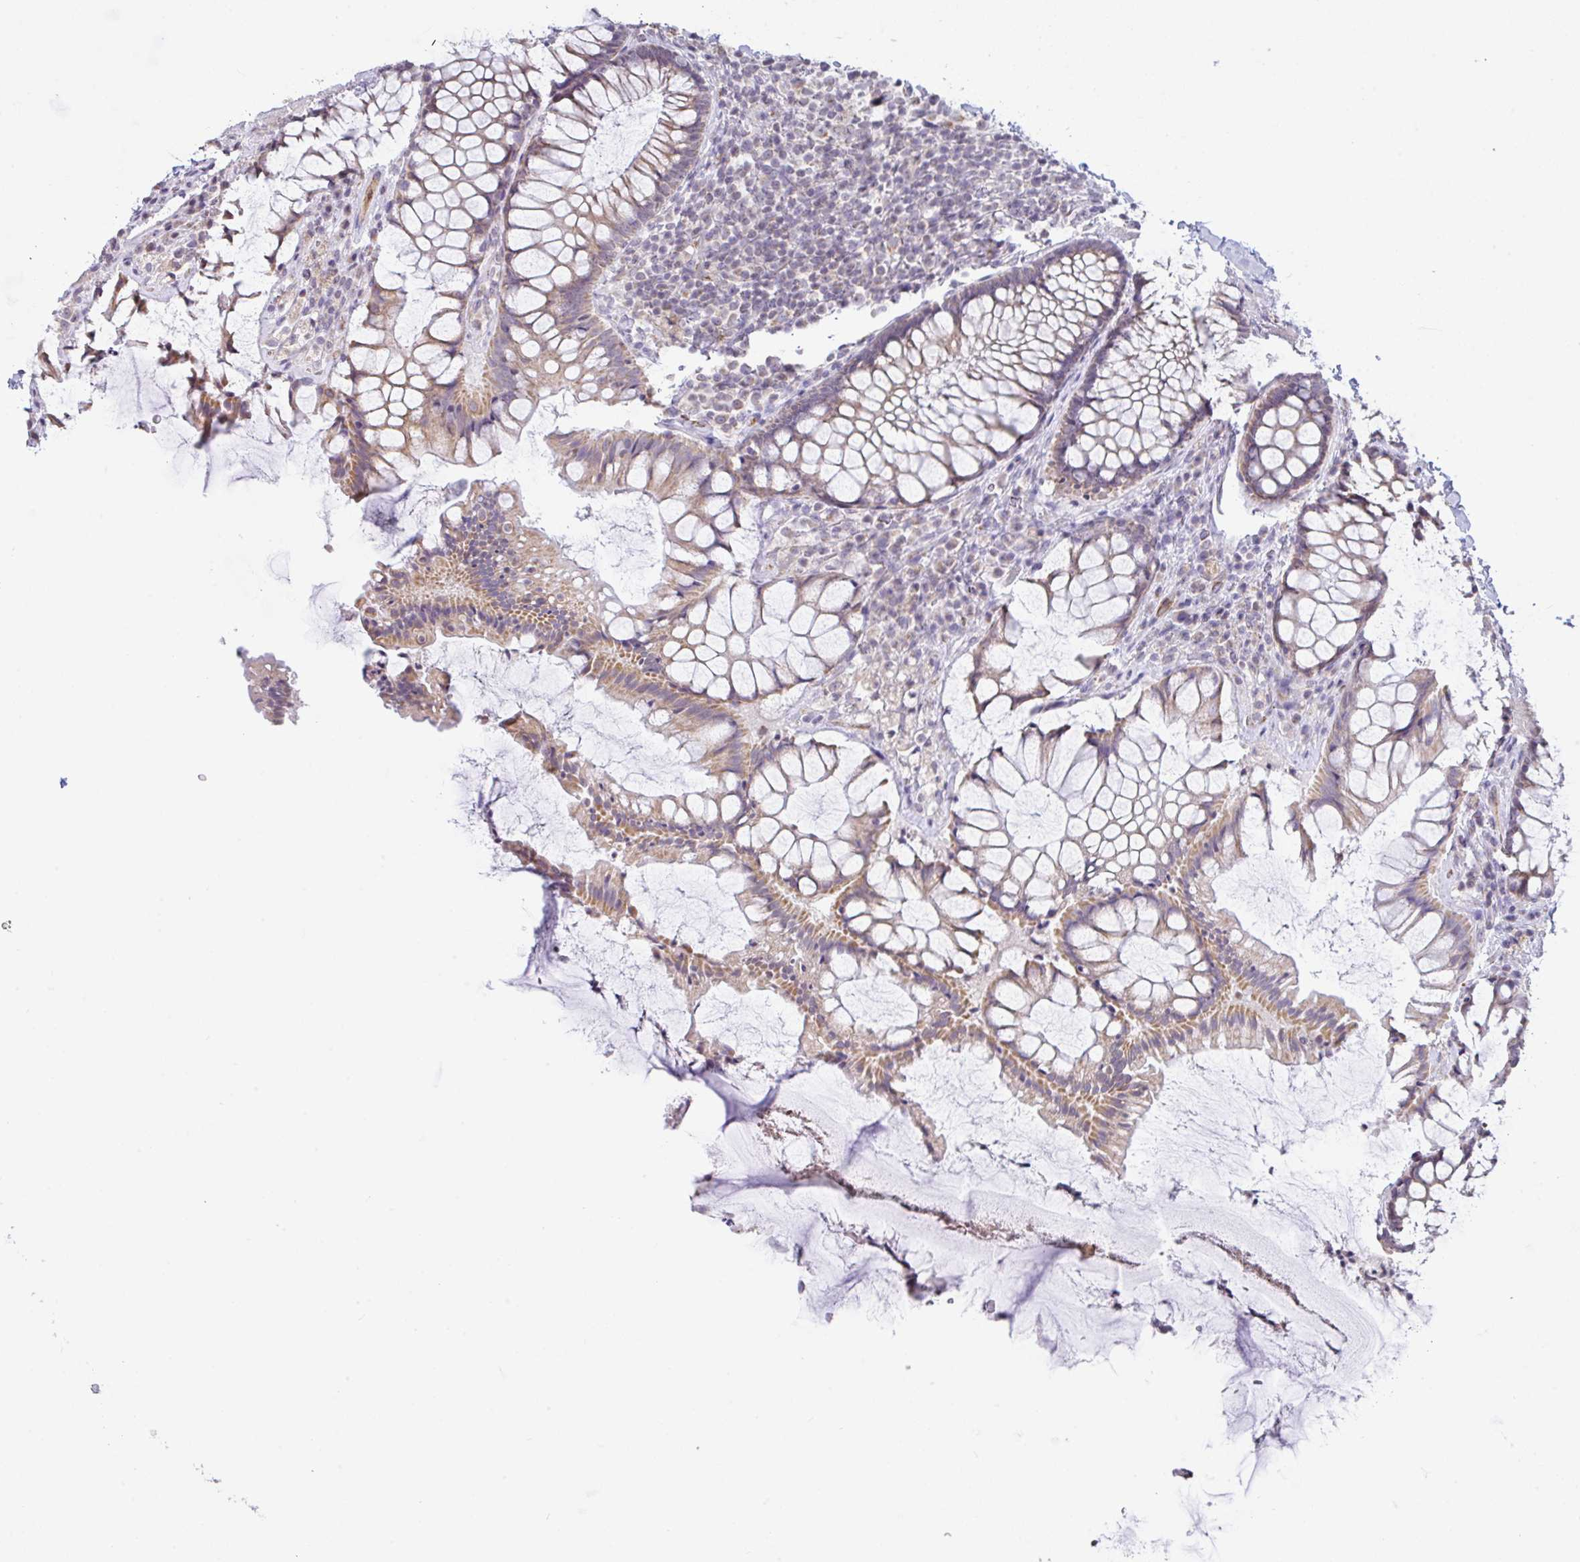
{"staining": {"intensity": "moderate", "quantity": "25%-75%", "location": "cytoplasmic/membranous"}, "tissue": "rectum", "cell_type": "Glandular cells", "image_type": "normal", "snomed": [{"axis": "morphology", "description": "Normal tissue, NOS"}, {"axis": "topography", "description": "Rectum"}], "caption": "The immunohistochemical stain shows moderate cytoplasmic/membranous staining in glandular cells of unremarkable rectum. The staining is performed using DAB (3,3'-diaminobenzidine) brown chromogen to label protein expression. The nuclei are counter-stained blue using hematoxylin.", "gene": "PLCD4", "patient": {"sex": "female", "age": 58}}